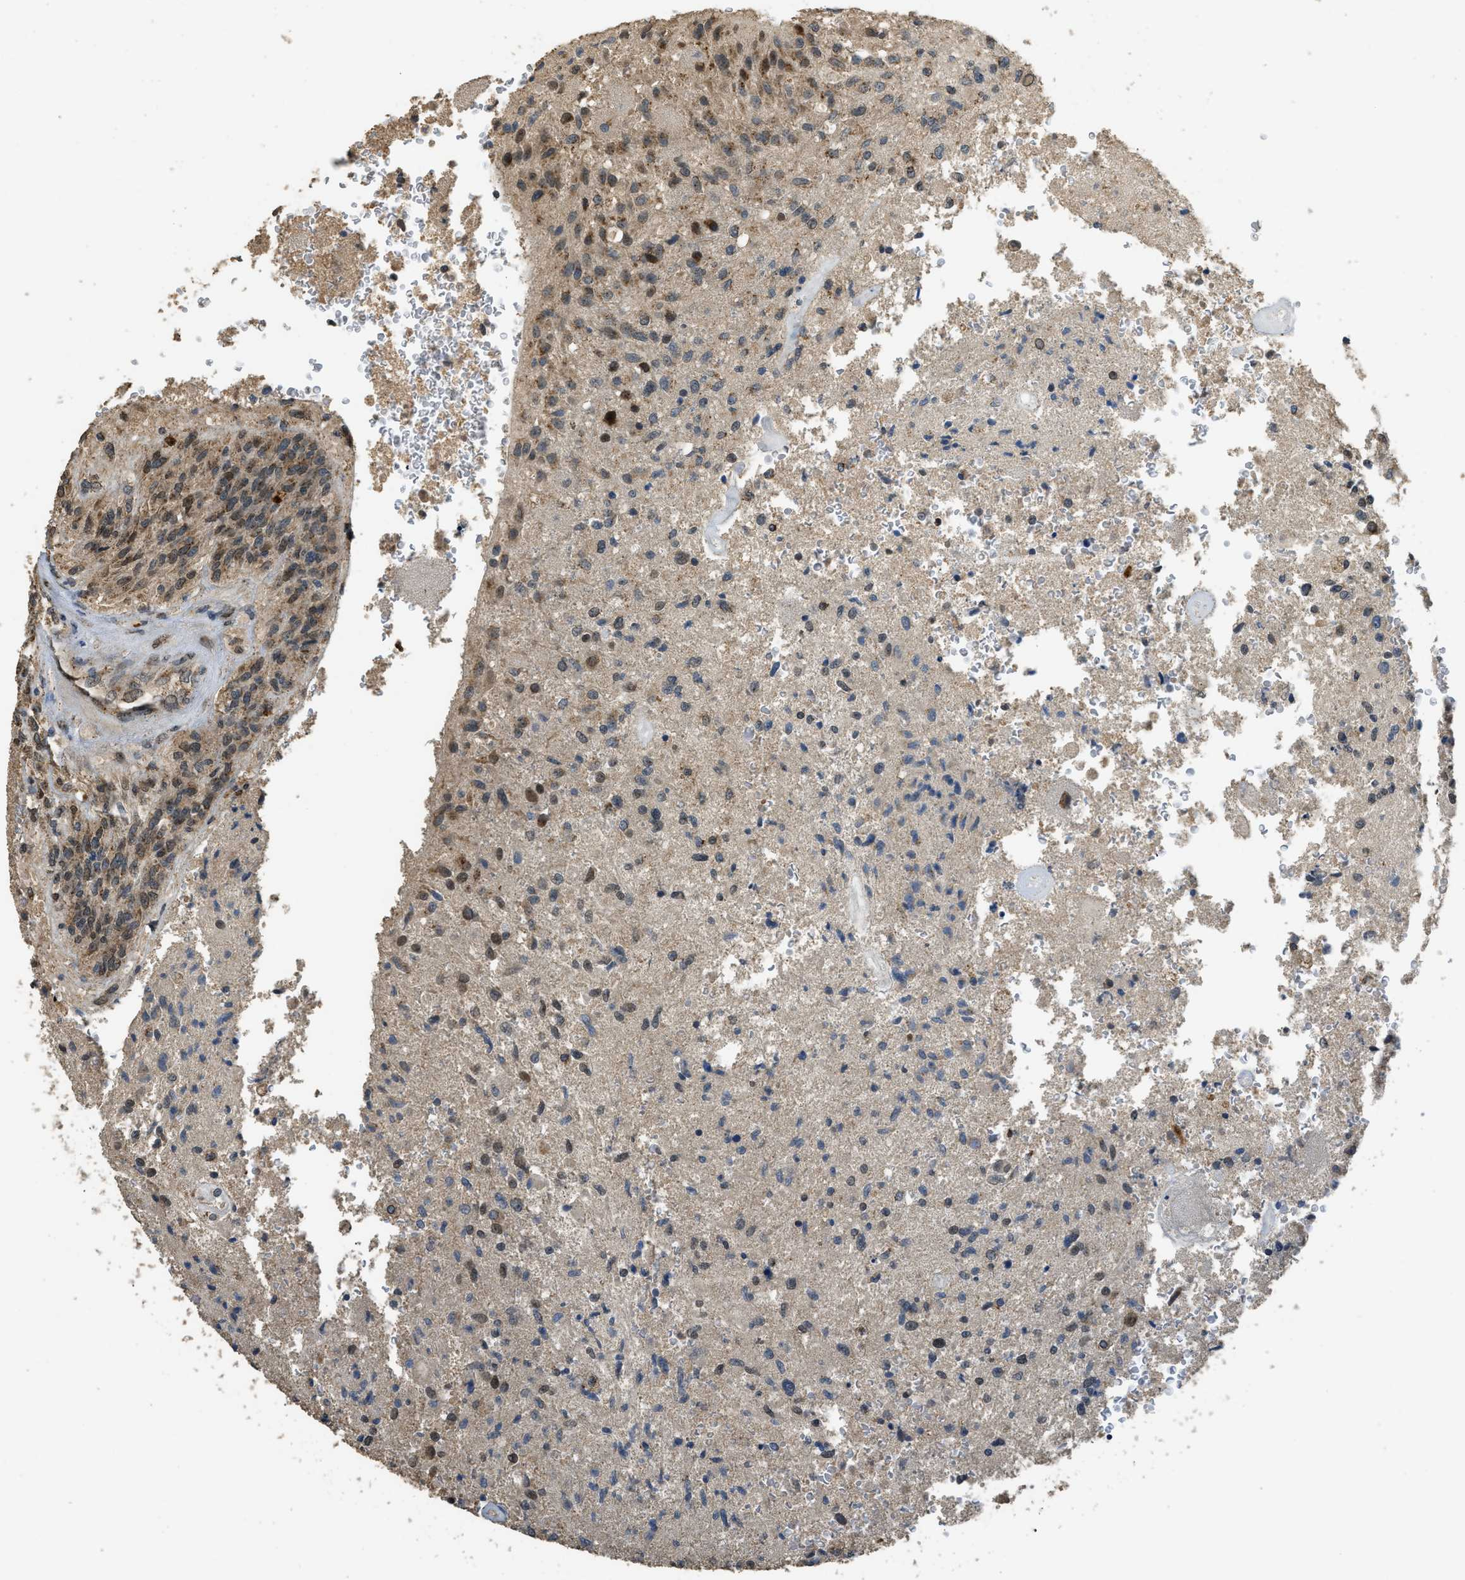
{"staining": {"intensity": "moderate", "quantity": "25%-75%", "location": "cytoplasmic/membranous,nuclear"}, "tissue": "glioma", "cell_type": "Tumor cells", "image_type": "cancer", "snomed": [{"axis": "morphology", "description": "Normal tissue, NOS"}, {"axis": "morphology", "description": "Glioma, malignant, High grade"}, {"axis": "topography", "description": "Cerebral cortex"}], "caption": "Glioma was stained to show a protein in brown. There is medium levels of moderate cytoplasmic/membranous and nuclear staining in about 25%-75% of tumor cells.", "gene": "IPO7", "patient": {"sex": "male", "age": 77}}